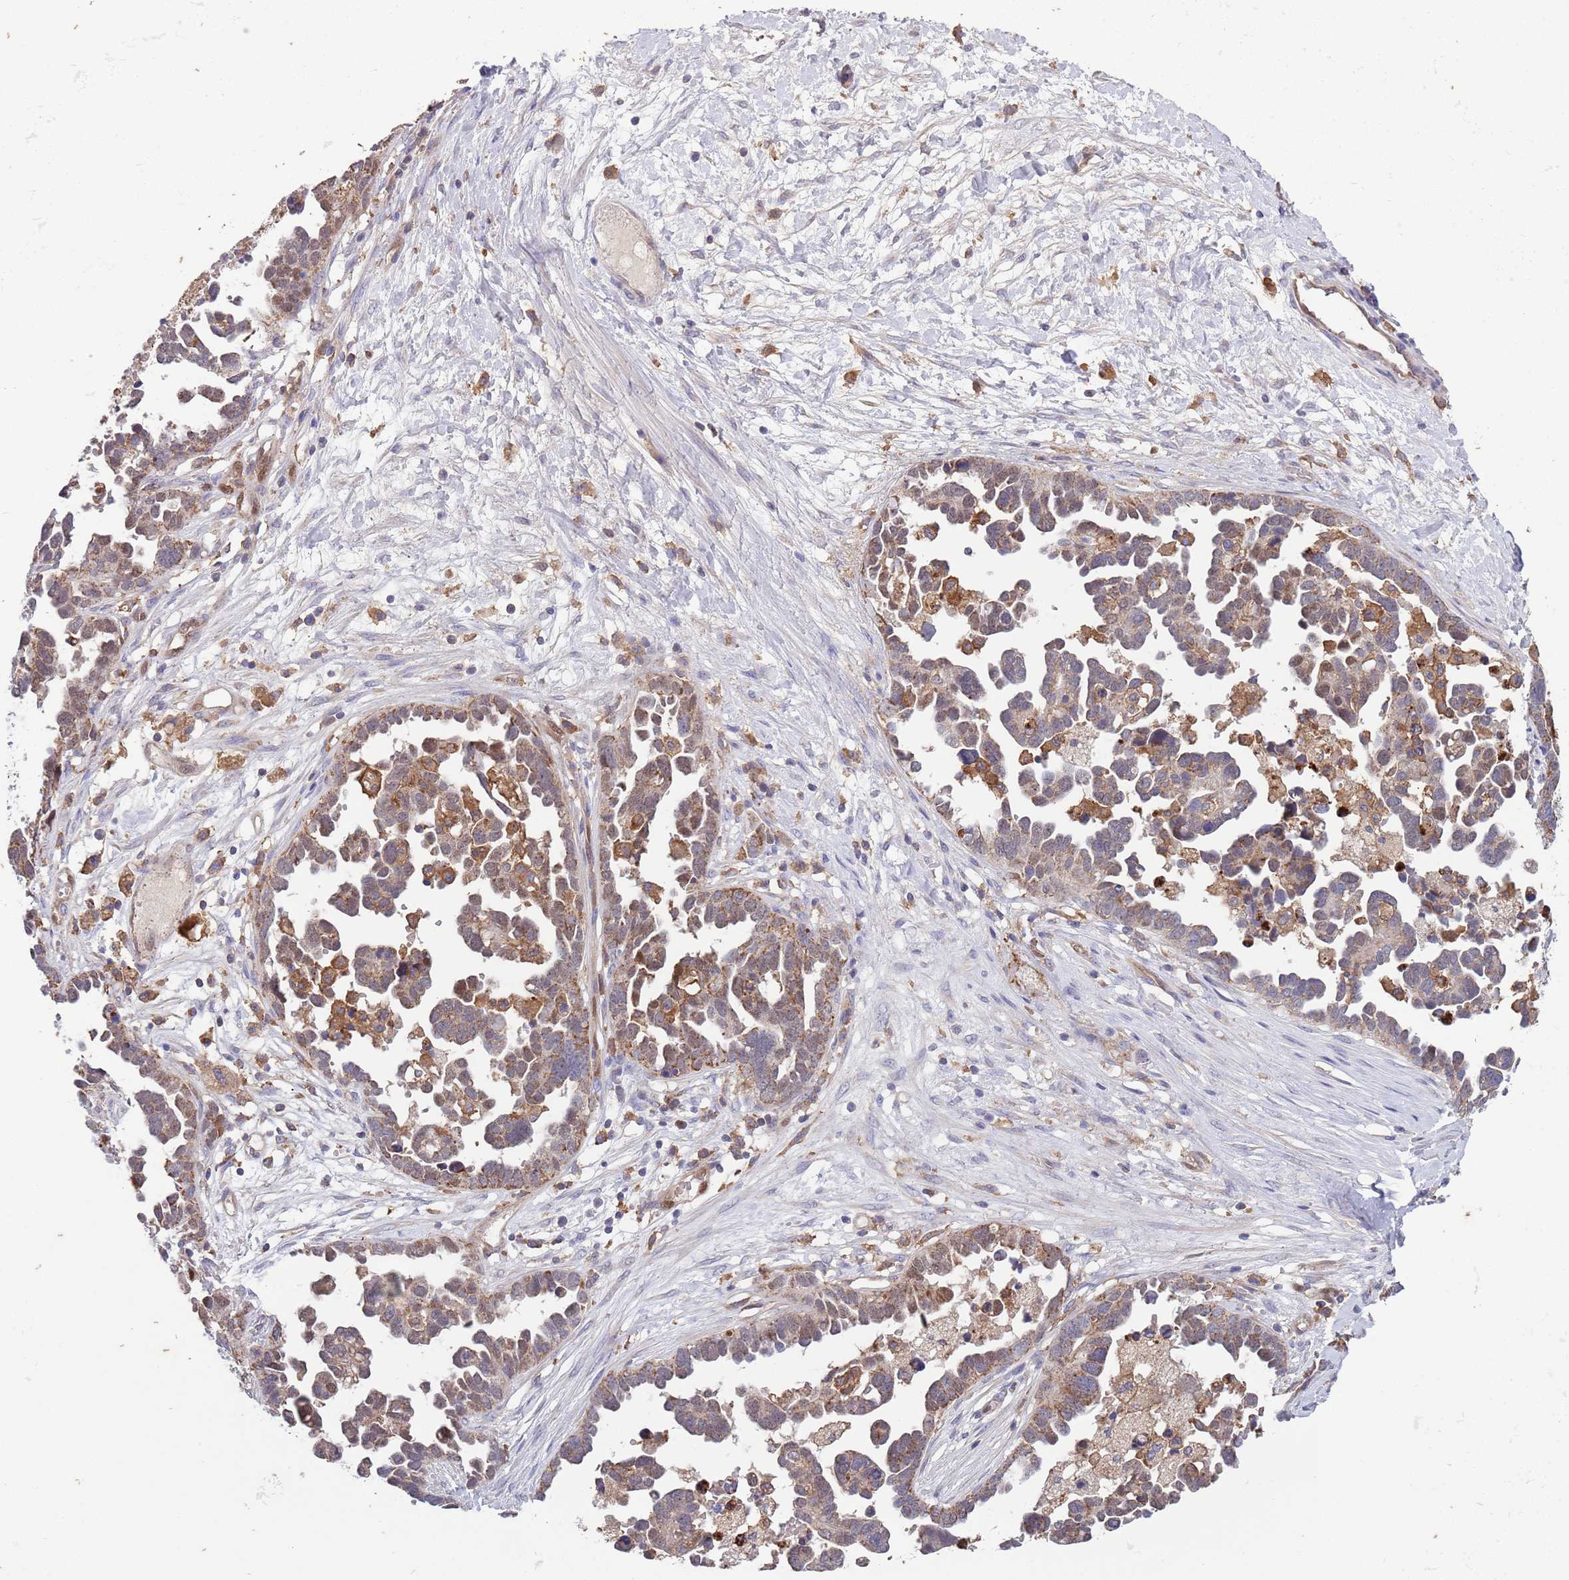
{"staining": {"intensity": "moderate", "quantity": ">75%", "location": "cytoplasmic/membranous,nuclear"}, "tissue": "ovarian cancer", "cell_type": "Tumor cells", "image_type": "cancer", "snomed": [{"axis": "morphology", "description": "Cystadenocarcinoma, serous, NOS"}, {"axis": "topography", "description": "Ovary"}], "caption": "Ovarian cancer tissue reveals moderate cytoplasmic/membranous and nuclear positivity in approximately >75% of tumor cells, visualized by immunohistochemistry.", "gene": "DDT", "patient": {"sex": "female", "age": 54}}